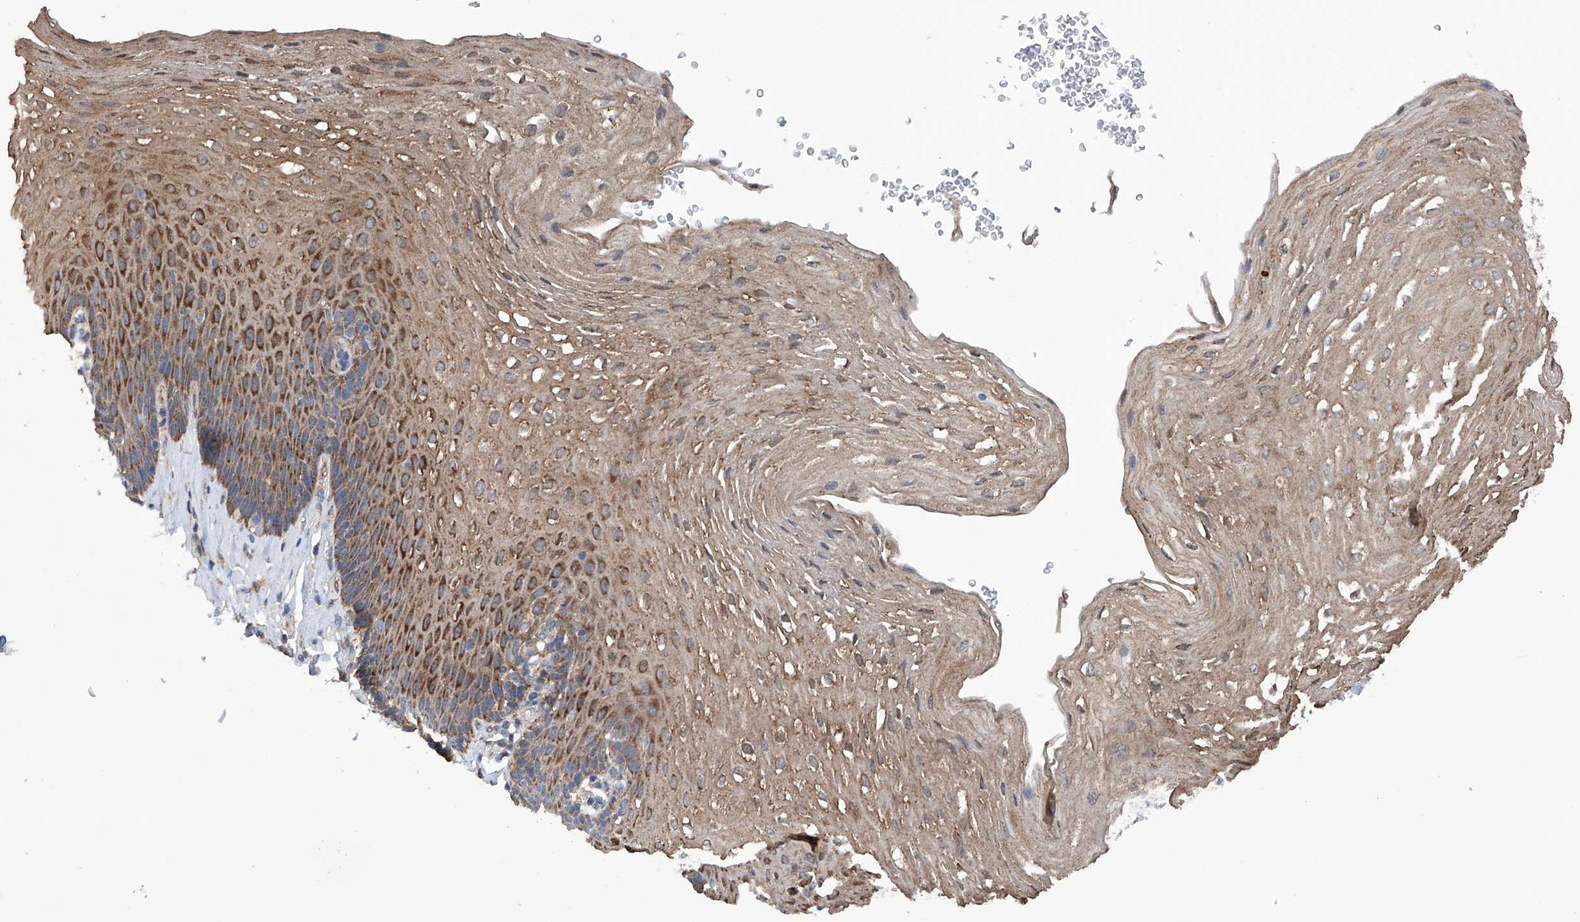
{"staining": {"intensity": "moderate", "quantity": ">75%", "location": "cytoplasmic/membranous"}, "tissue": "esophagus", "cell_type": "Squamous epithelial cells", "image_type": "normal", "snomed": [{"axis": "morphology", "description": "Normal tissue, NOS"}, {"axis": "topography", "description": "Esophagus"}], "caption": "Esophagus stained with IHC demonstrates moderate cytoplasmic/membranous staining in about >75% of squamous epithelial cells.", "gene": "EFCAB2", "patient": {"sex": "female", "age": 66}}